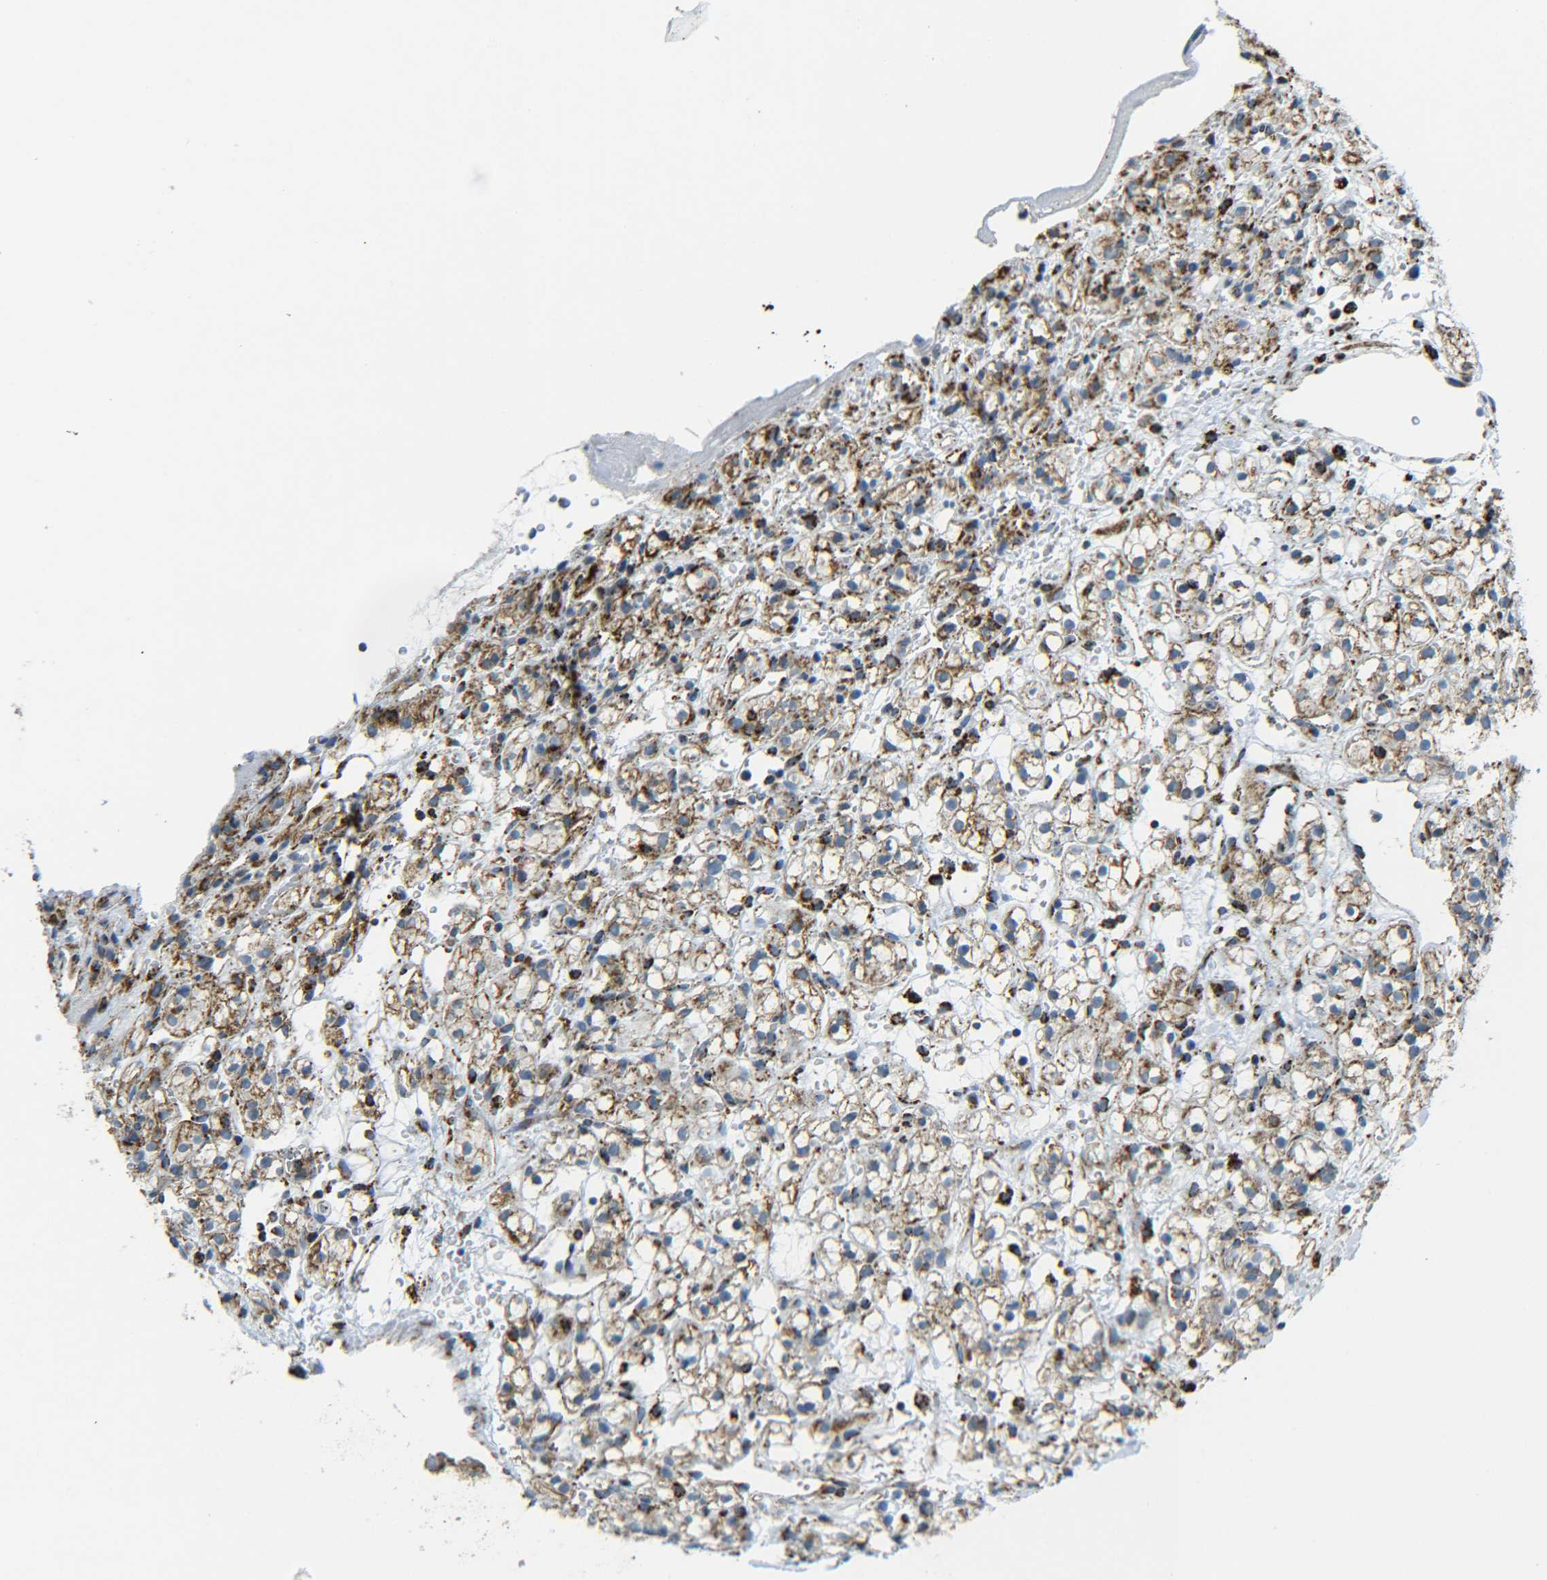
{"staining": {"intensity": "moderate", "quantity": ">75%", "location": "cytoplasmic/membranous"}, "tissue": "renal cancer", "cell_type": "Tumor cells", "image_type": "cancer", "snomed": [{"axis": "morphology", "description": "Adenocarcinoma, NOS"}, {"axis": "topography", "description": "Kidney"}], "caption": "Immunohistochemistry (IHC) photomicrograph of neoplastic tissue: adenocarcinoma (renal) stained using immunohistochemistry displays medium levels of moderate protein expression localized specifically in the cytoplasmic/membranous of tumor cells, appearing as a cytoplasmic/membranous brown color.", "gene": "CYB5R1", "patient": {"sex": "male", "age": 61}}